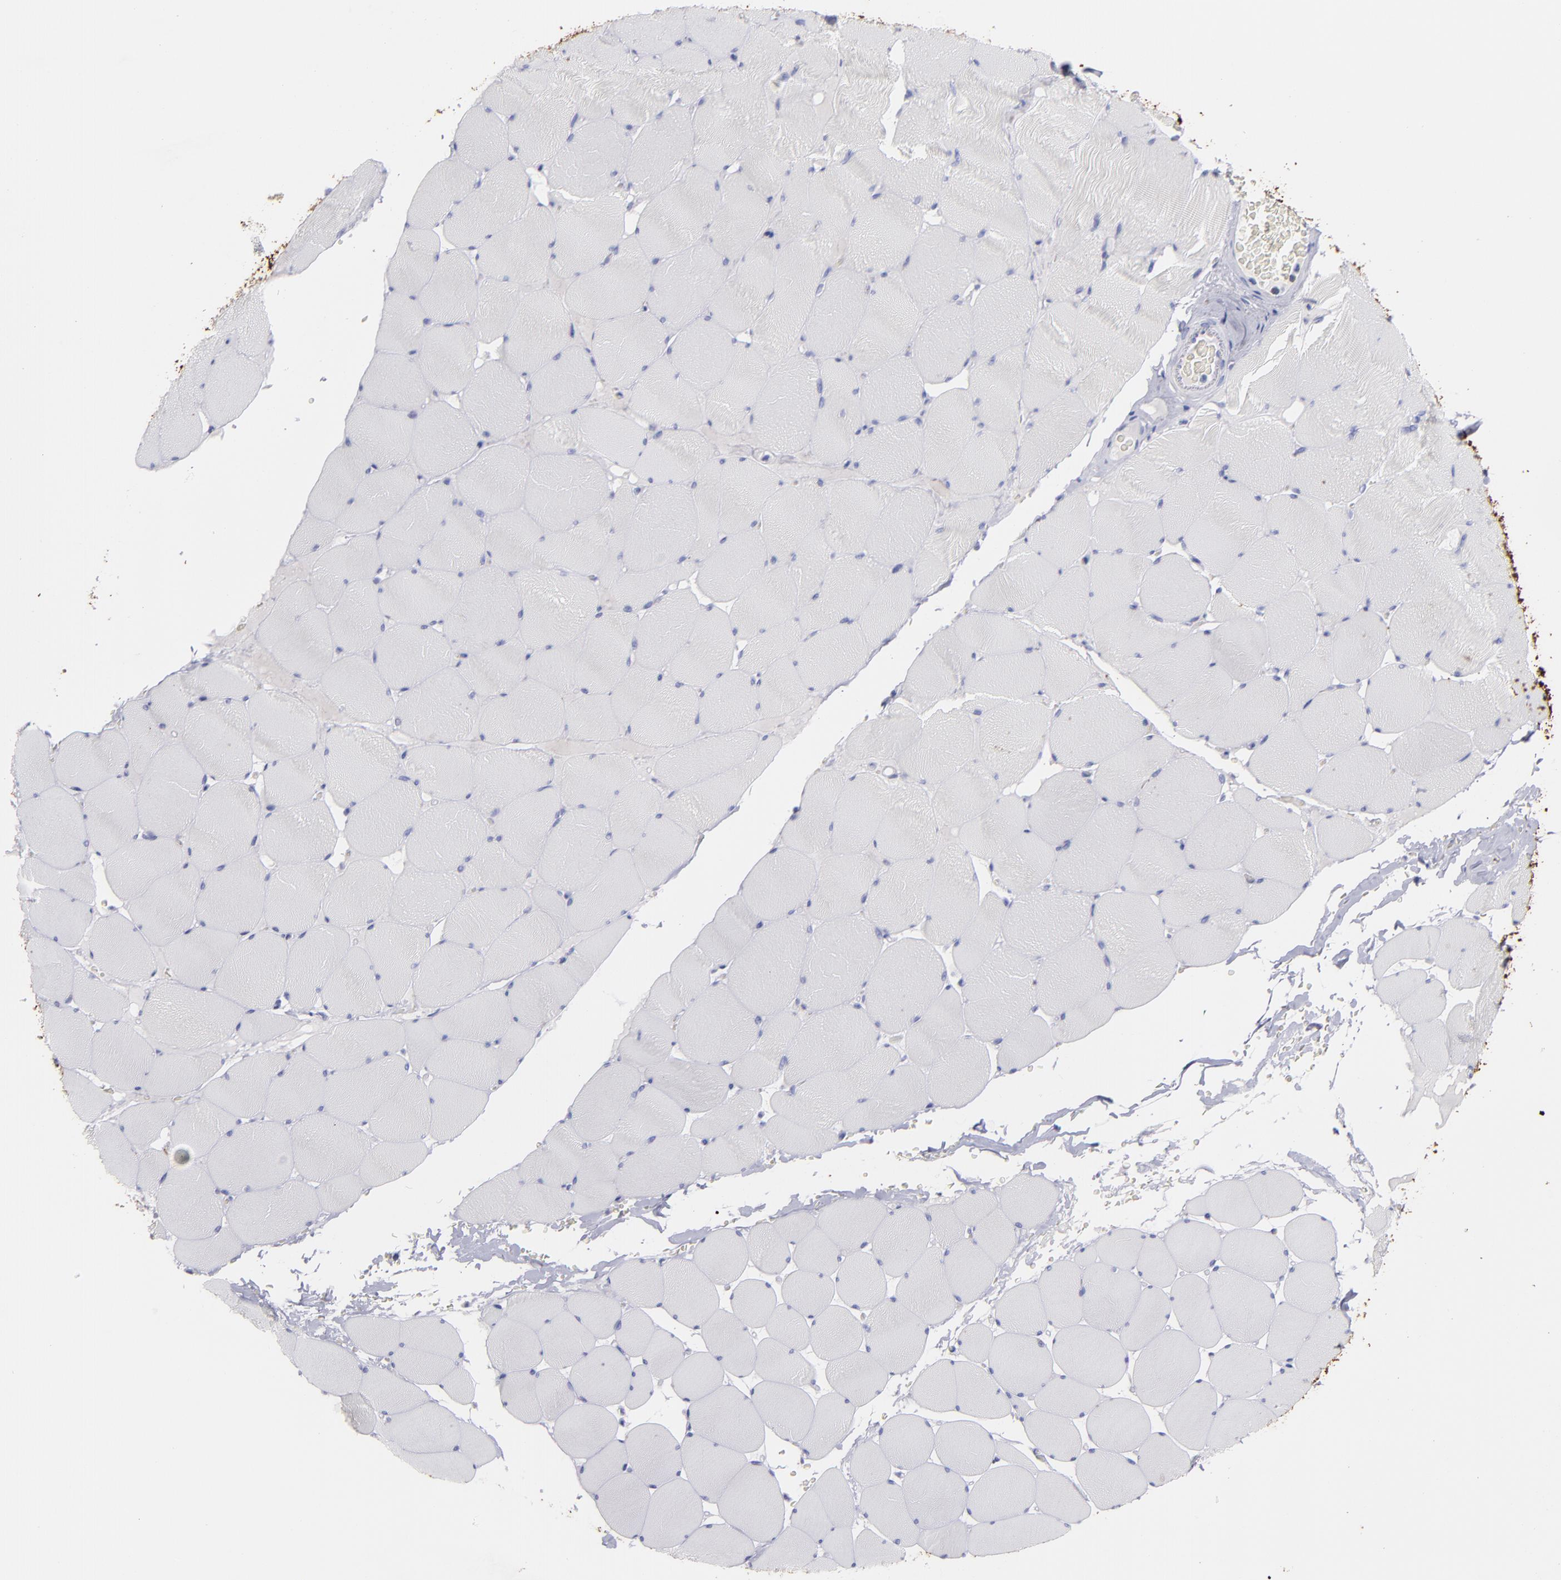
{"staining": {"intensity": "negative", "quantity": "none", "location": "none"}, "tissue": "skeletal muscle", "cell_type": "Myocytes", "image_type": "normal", "snomed": [{"axis": "morphology", "description": "Normal tissue, NOS"}, {"axis": "topography", "description": "Skeletal muscle"}], "caption": "Histopathology image shows no significant protein staining in myocytes of unremarkable skeletal muscle.", "gene": "SNAP25", "patient": {"sex": "male", "age": 62}}